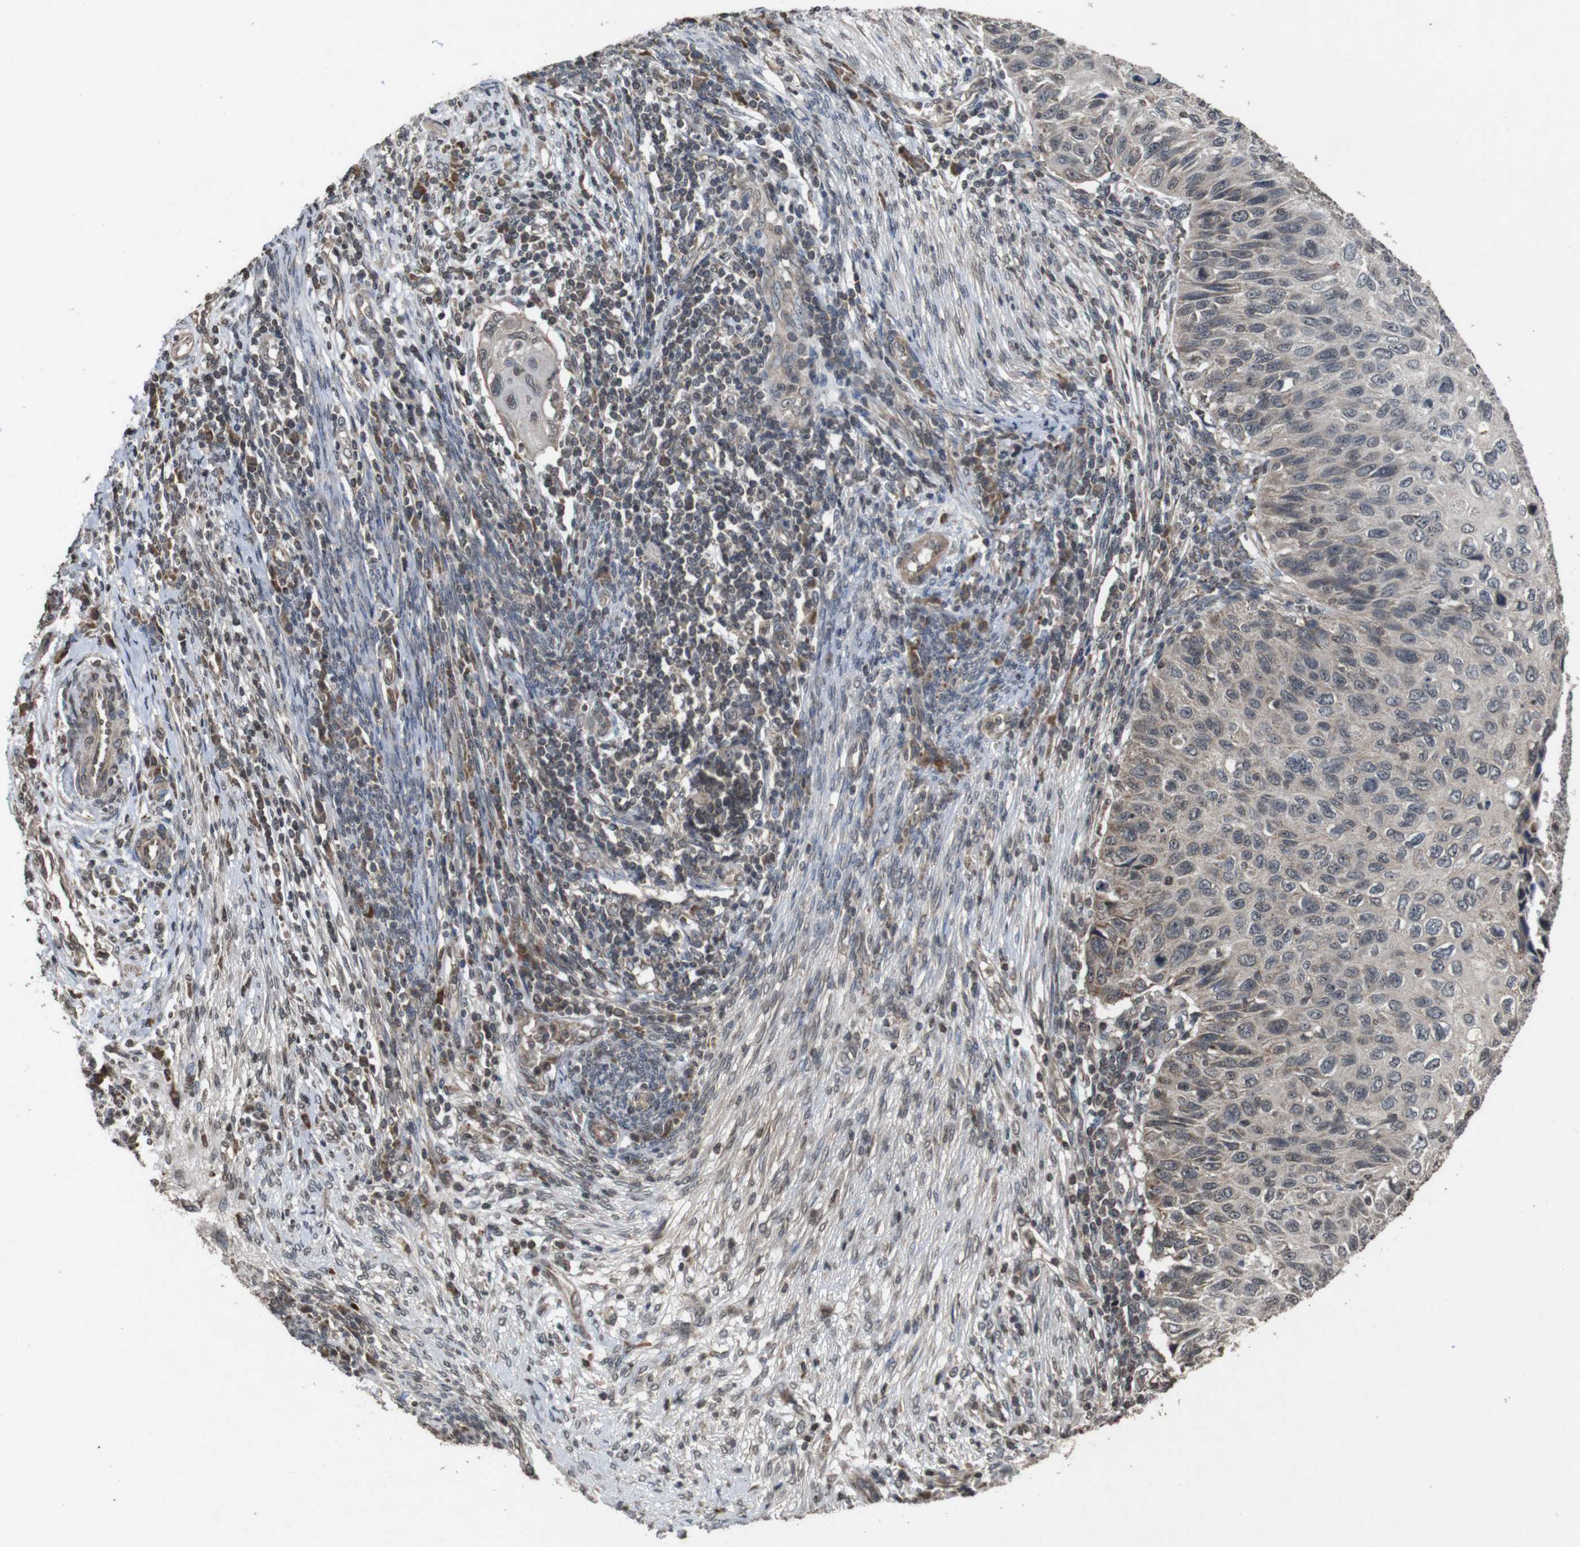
{"staining": {"intensity": "weak", "quantity": "25%-75%", "location": "cytoplasmic/membranous,nuclear"}, "tissue": "cervical cancer", "cell_type": "Tumor cells", "image_type": "cancer", "snomed": [{"axis": "morphology", "description": "Squamous cell carcinoma, NOS"}, {"axis": "topography", "description": "Cervix"}], "caption": "Immunohistochemical staining of cervical cancer demonstrates weak cytoplasmic/membranous and nuclear protein staining in about 25%-75% of tumor cells.", "gene": "SORL1", "patient": {"sex": "female", "age": 70}}